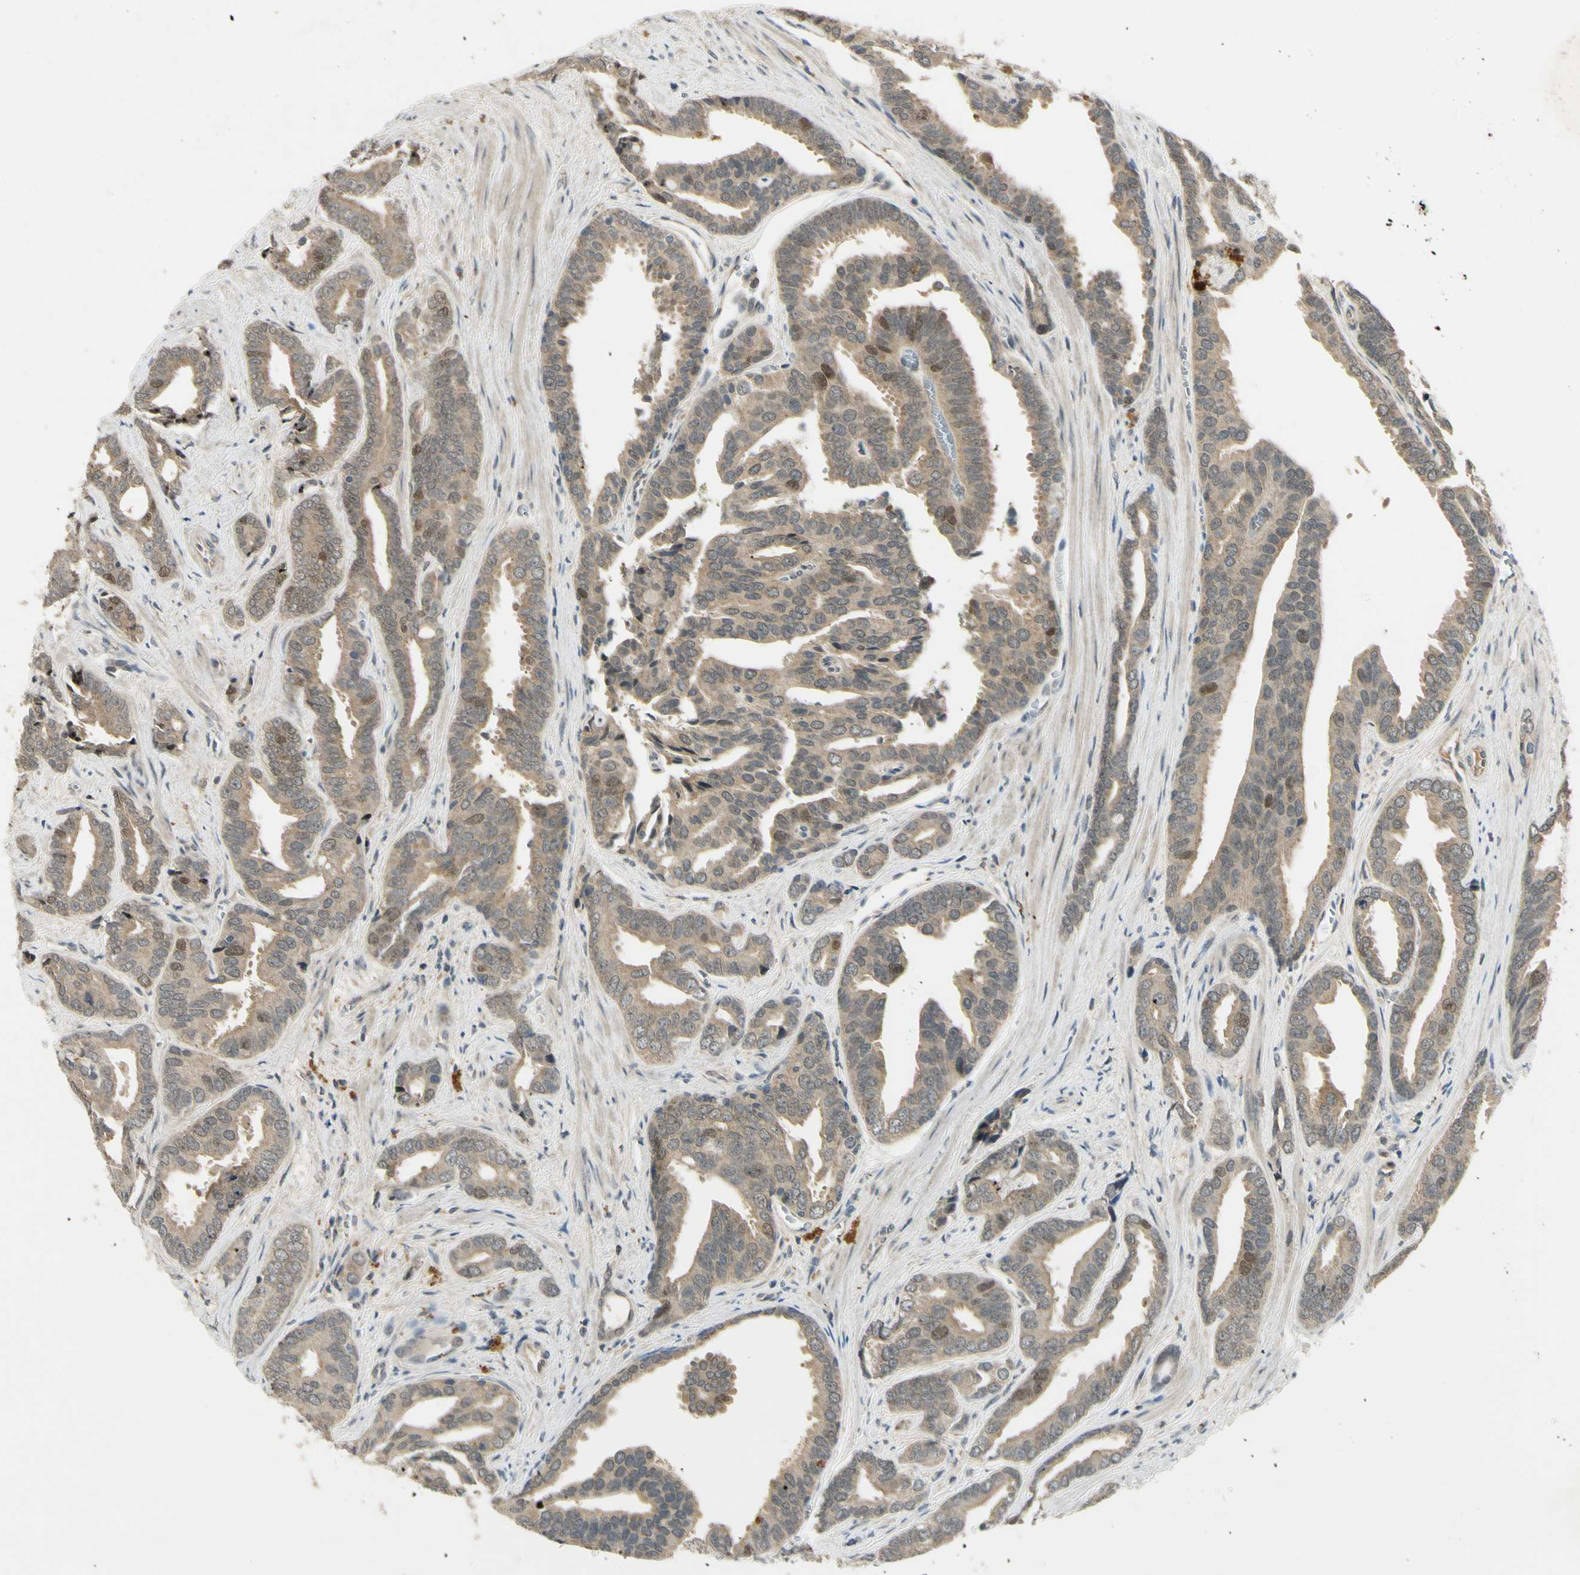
{"staining": {"intensity": "strong", "quantity": "<25%", "location": "nuclear"}, "tissue": "prostate cancer", "cell_type": "Tumor cells", "image_type": "cancer", "snomed": [{"axis": "morphology", "description": "Adenocarcinoma, High grade"}, {"axis": "topography", "description": "Prostate"}], "caption": "Adenocarcinoma (high-grade) (prostate) stained with a protein marker shows strong staining in tumor cells.", "gene": "RAD18", "patient": {"sex": "male", "age": 67}}